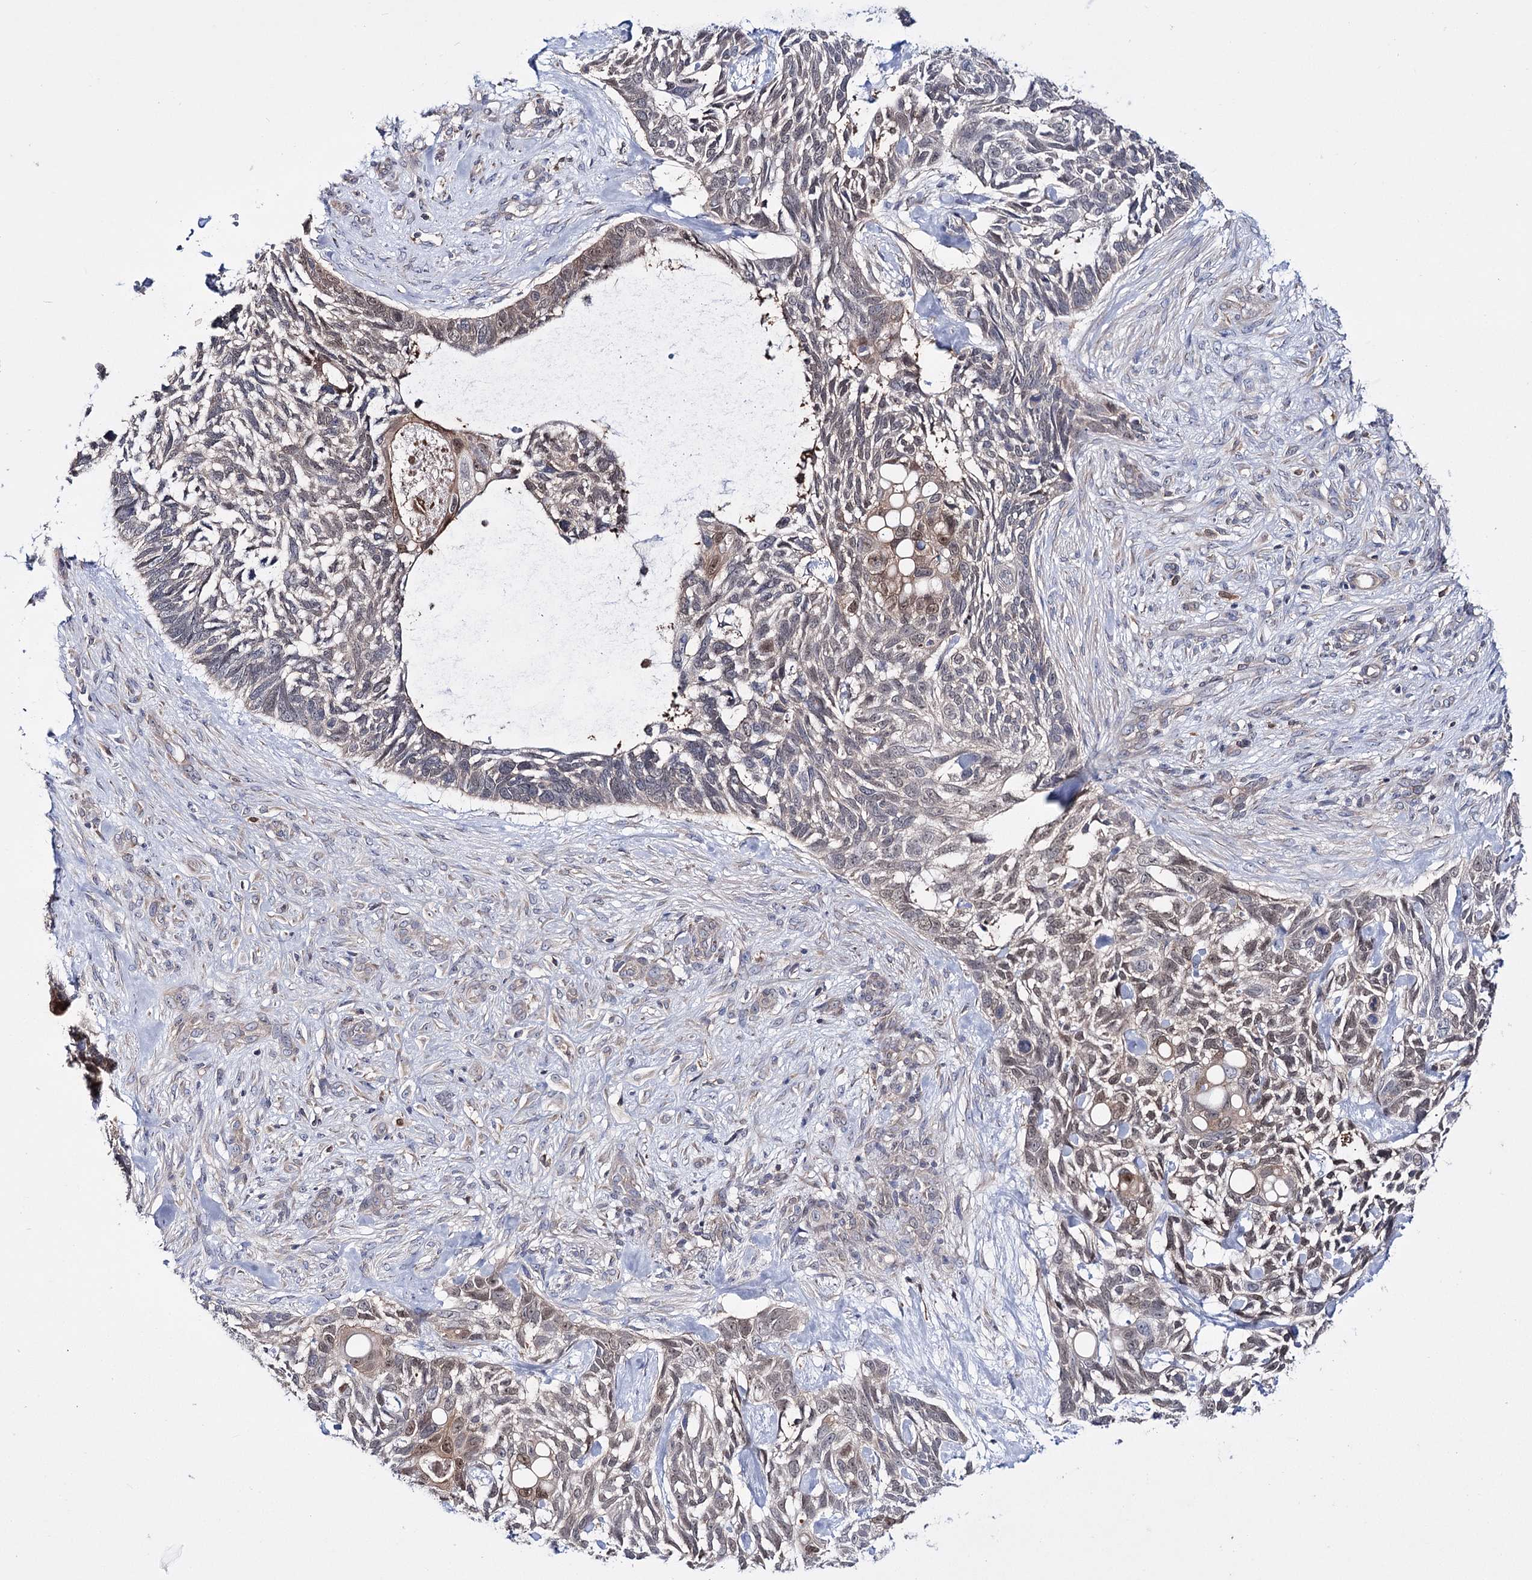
{"staining": {"intensity": "weak", "quantity": "25%-75%", "location": "cytoplasmic/membranous,nuclear"}, "tissue": "skin cancer", "cell_type": "Tumor cells", "image_type": "cancer", "snomed": [{"axis": "morphology", "description": "Basal cell carcinoma"}, {"axis": "topography", "description": "Skin"}], "caption": "Protein expression analysis of basal cell carcinoma (skin) exhibits weak cytoplasmic/membranous and nuclear expression in approximately 25%-75% of tumor cells. (Brightfield microscopy of DAB IHC at high magnification).", "gene": "PTER", "patient": {"sex": "male", "age": 88}}